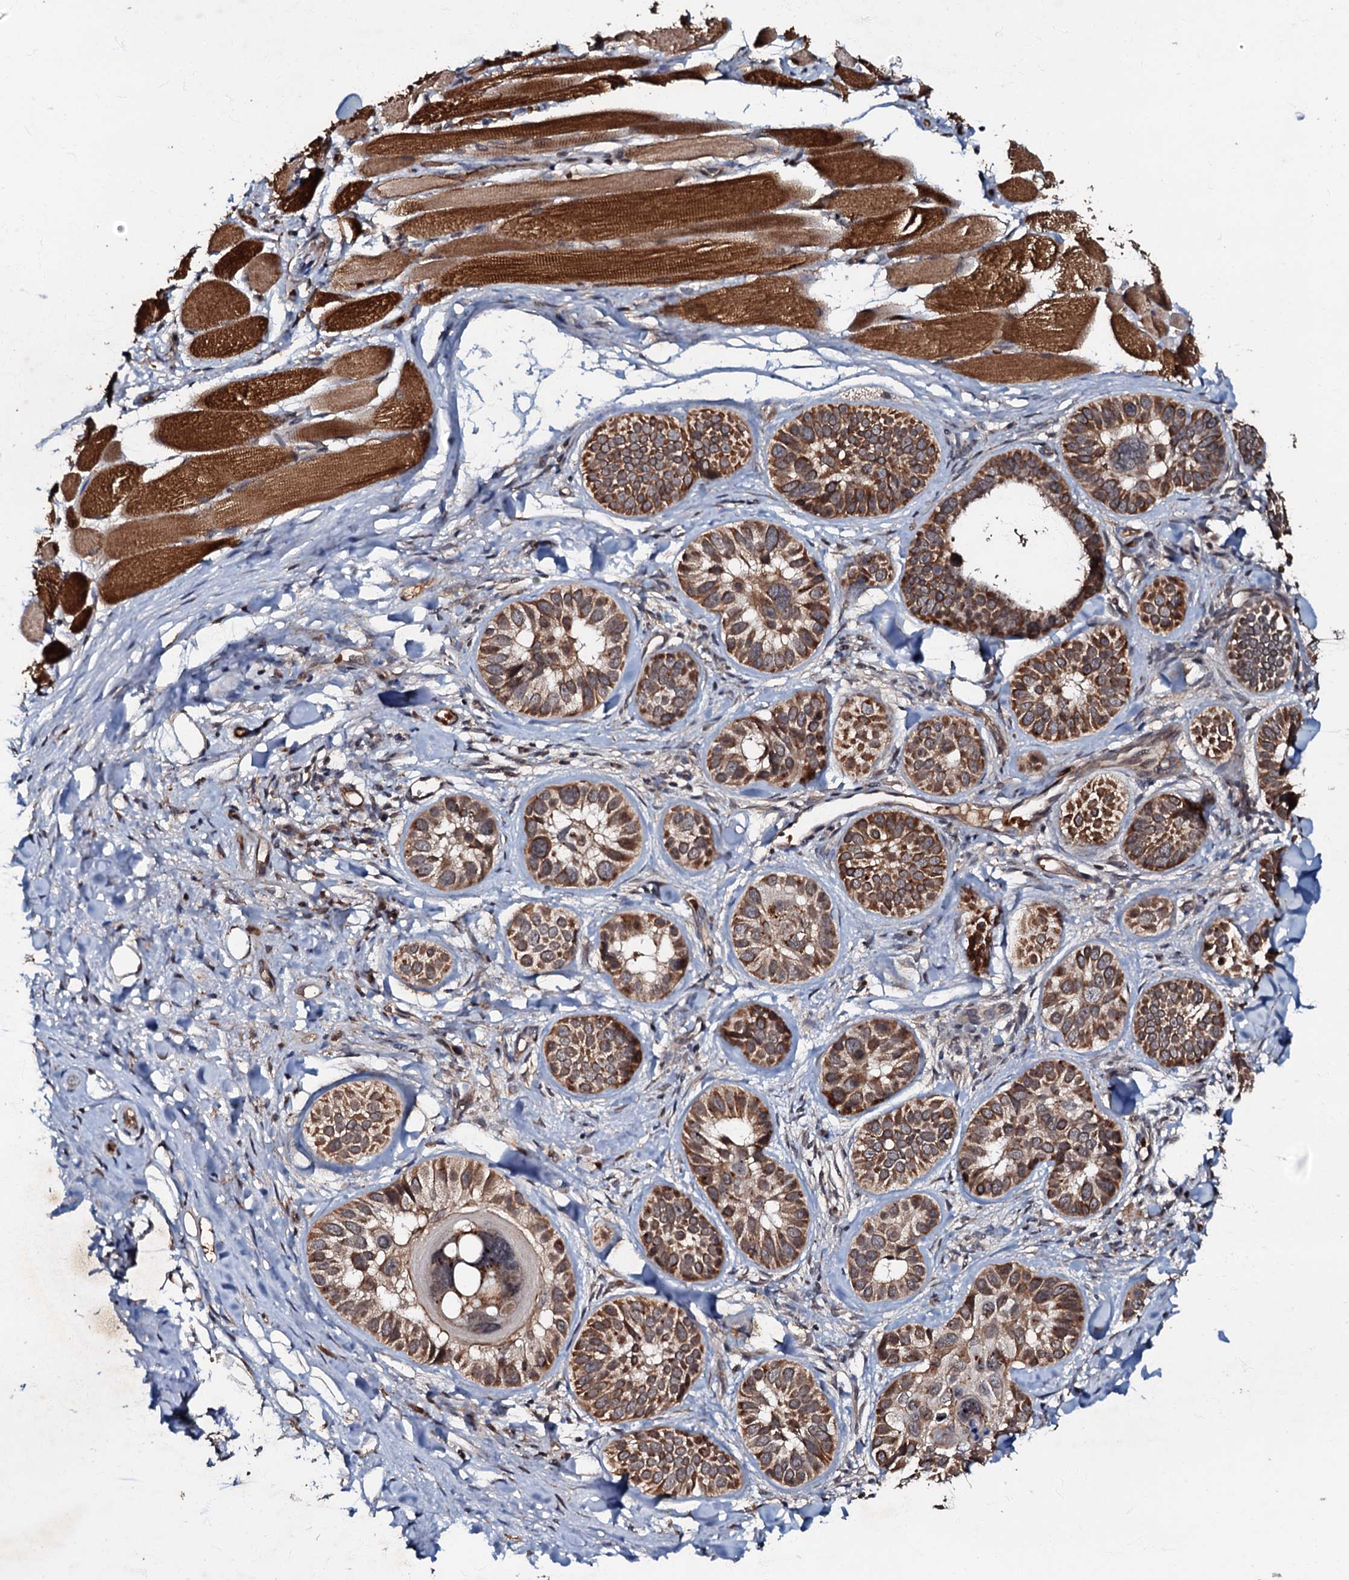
{"staining": {"intensity": "moderate", "quantity": ">75%", "location": "cytoplasmic/membranous"}, "tissue": "skin cancer", "cell_type": "Tumor cells", "image_type": "cancer", "snomed": [{"axis": "morphology", "description": "Basal cell carcinoma"}, {"axis": "topography", "description": "Skin"}], "caption": "Basal cell carcinoma (skin) was stained to show a protein in brown. There is medium levels of moderate cytoplasmic/membranous staining in approximately >75% of tumor cells.", "gene": "MANSC4", "patient": {"sex": "male", "age": 62}}